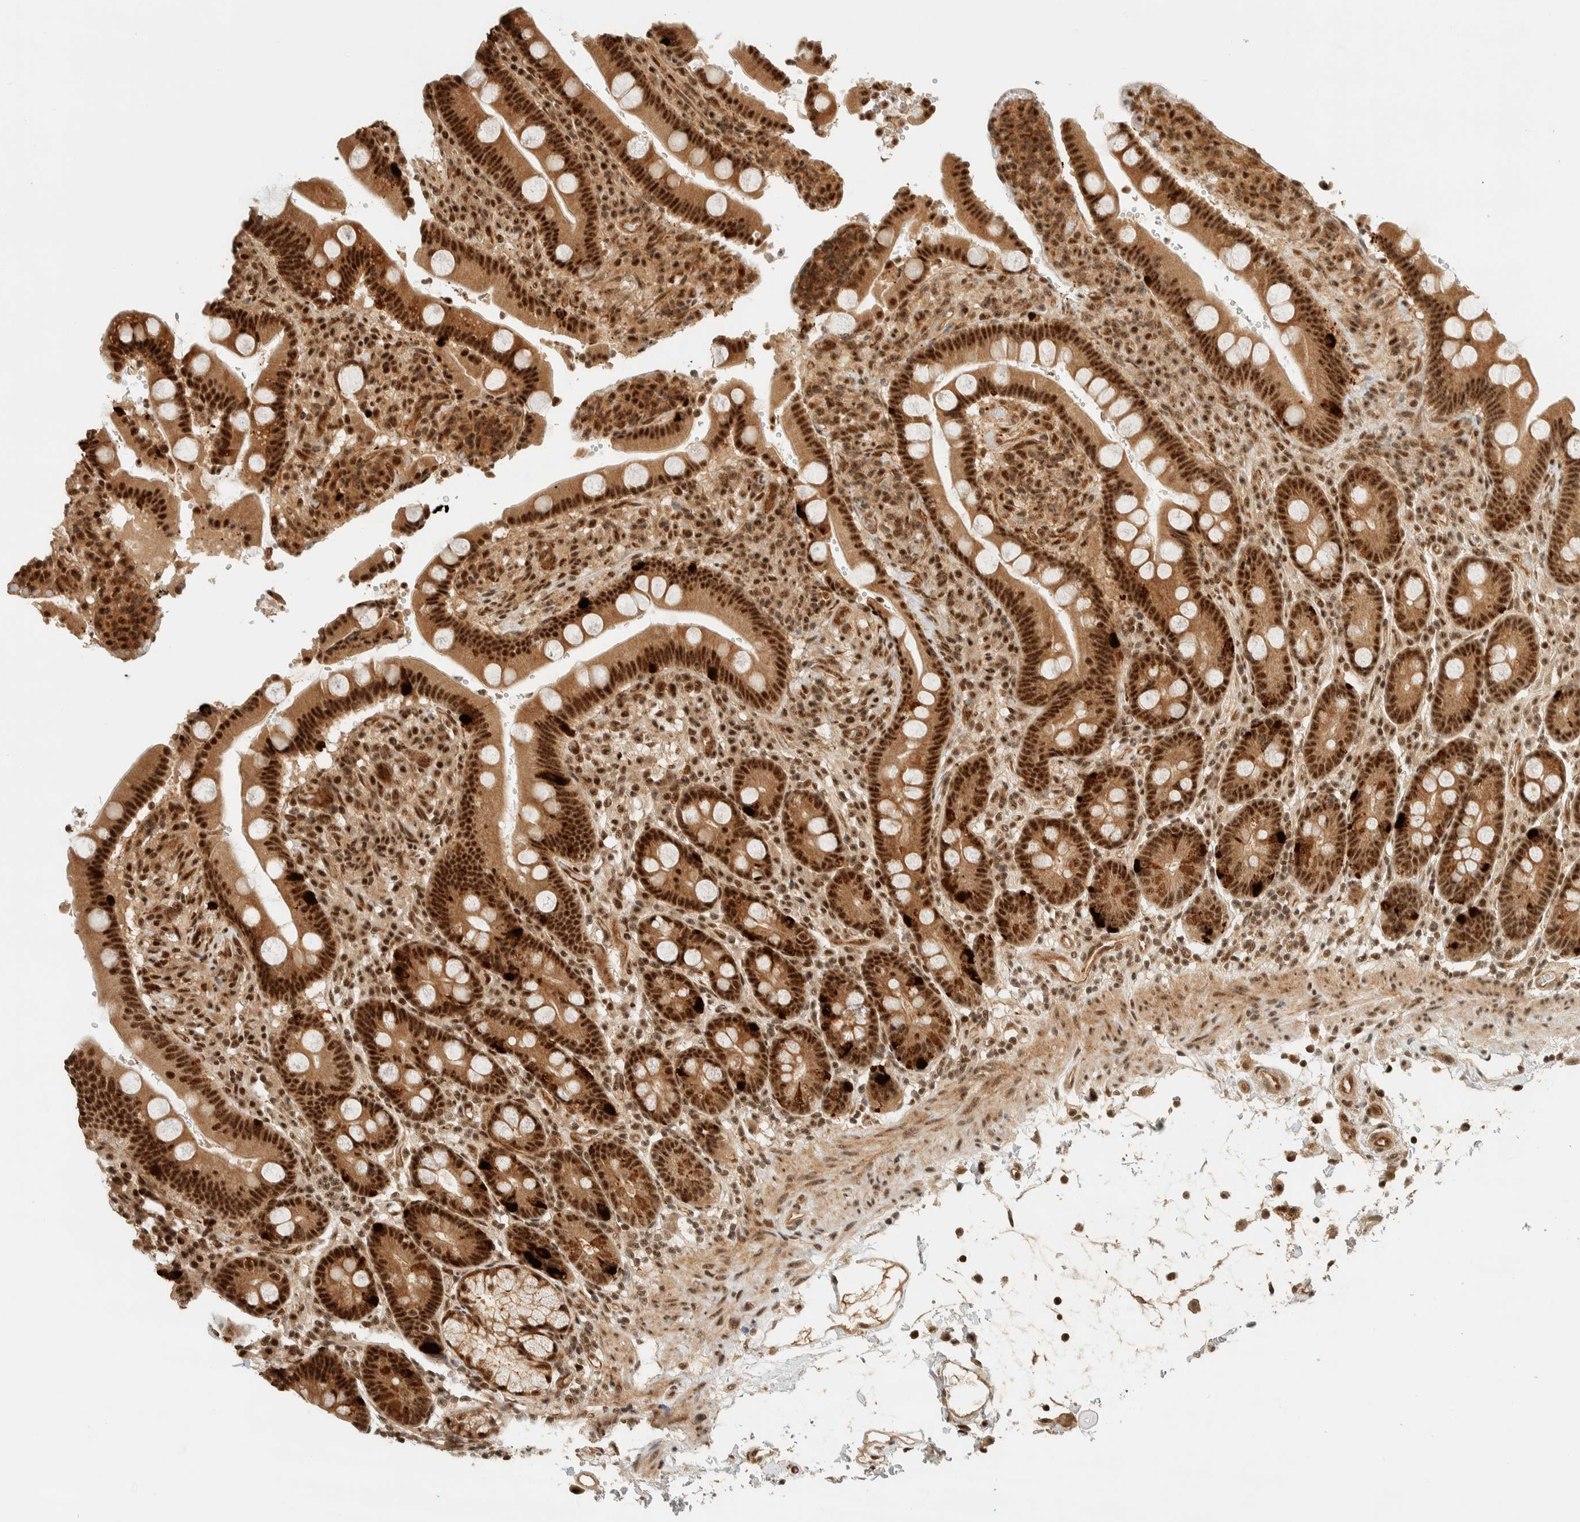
{"staining": {"intensity": "strong", "quantity": ">75%", "location": "cytoplasmic/membranous,nuclear"}, "tissue": "duodenum", "cell_type": "Glandular cells", "image_type": "normal", "snomed": [{"axis": "morphology", "description": "Normal tissue, NOS"}, {"axis": "topography", "description": "Small intestine, NOS"}], "caption": "Duodenum was stained to show a protein in brown. There is high levels of strong cytoplasmic/membranous,nuclear expression in approximately >75% of glandular cells. (brown staining indicates protein expression, while blue staining denotes nuclei).", "gene": "SIK1", "patient": {"sex": "female", "age": 71}}